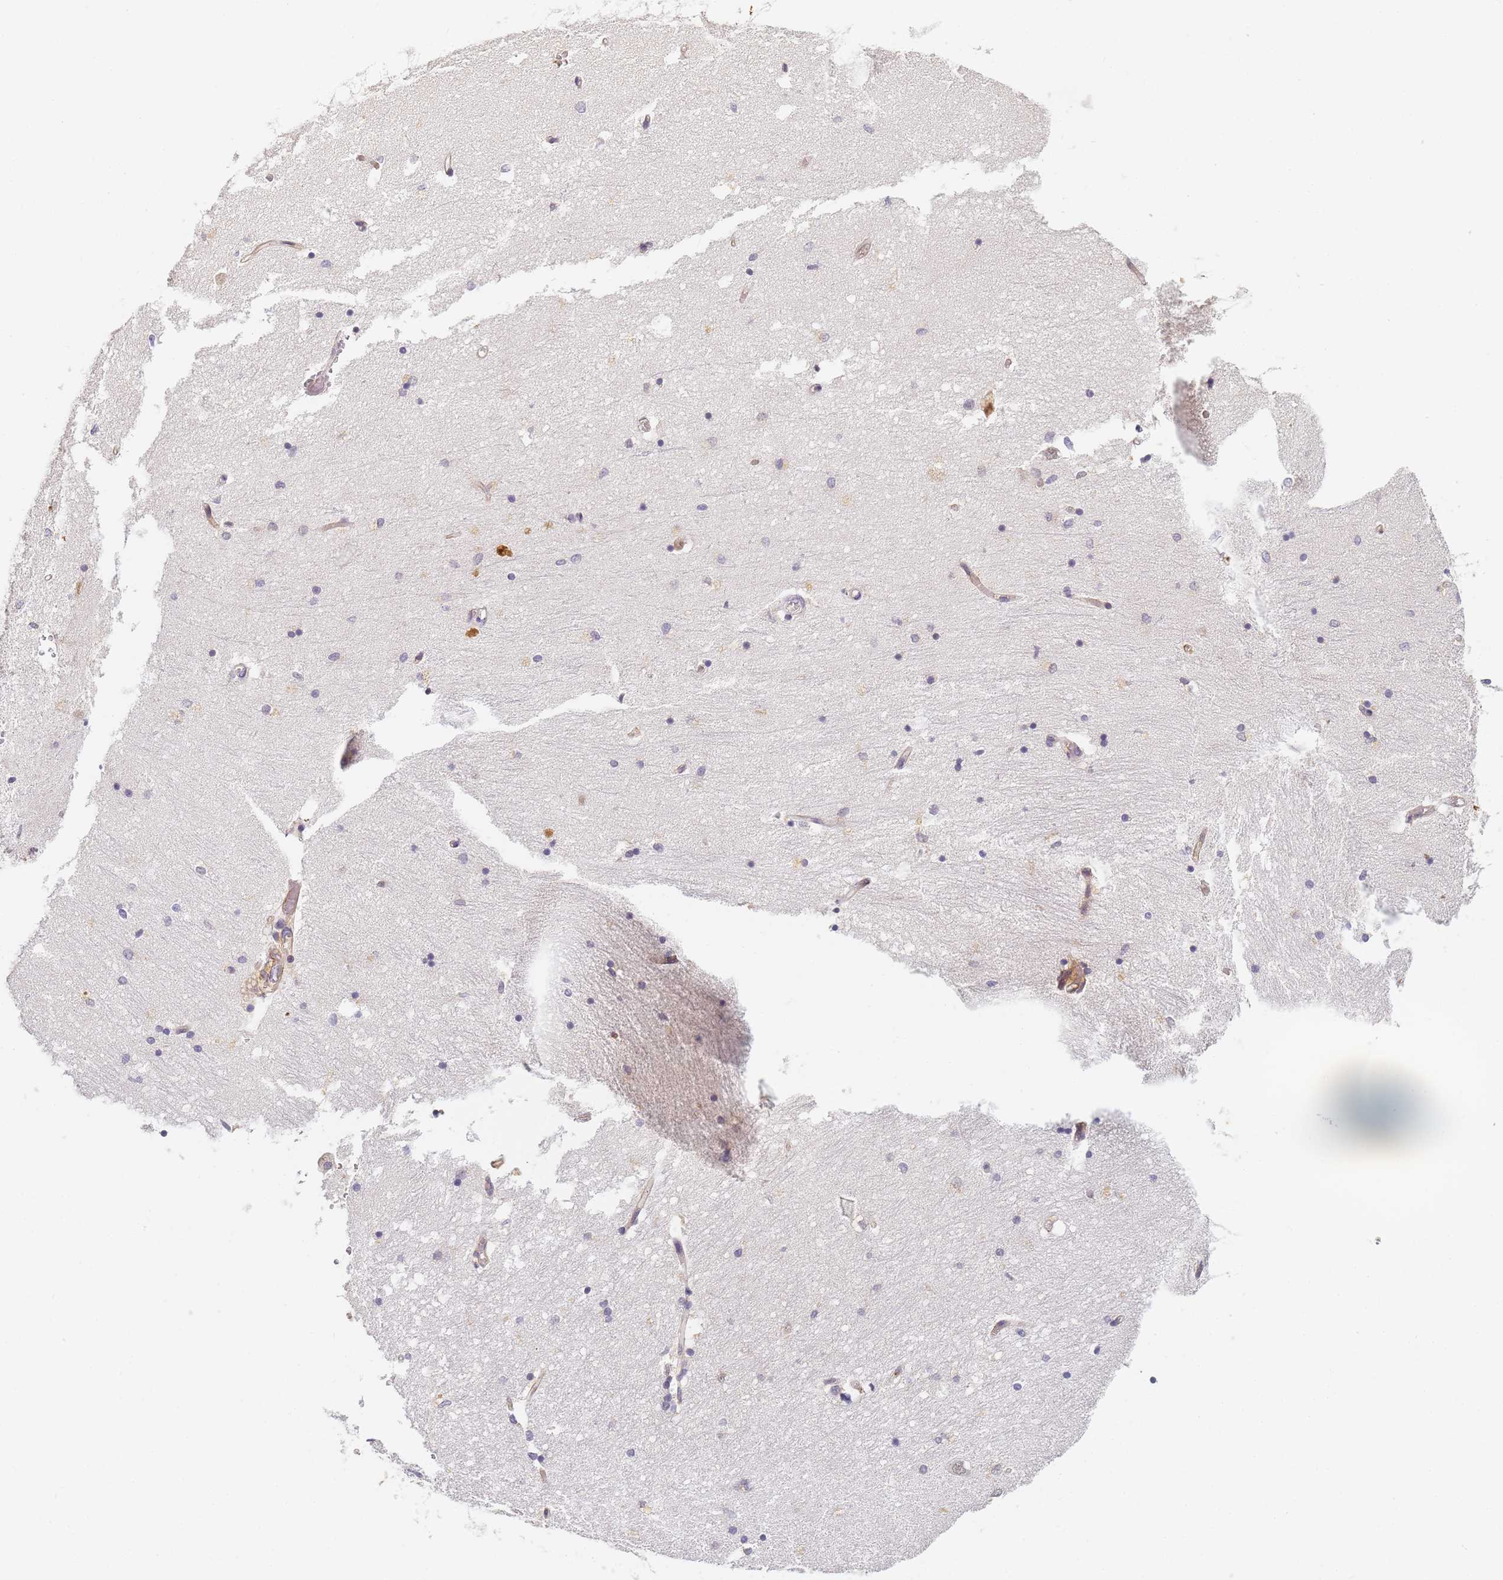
{"staining": {"intensity": "negative", "quantity": "none", "location": "none"}, "tissue": "hippocampus", "cell_type": "Glial cells", "image_type": "normal", "snomed": [{"axis": "morphology", "description": "Normal tissue, NOS"}, {"axis": "topography", "description": "Hippocampus"}], "caption": "Glial cells show no significant protein positivity in benign hippocampus. The staining was performed using DAB to visualize the protein expression in brown, while the nuclei were stained in blue with hematoxylin (Magnification: 20x).", "gene": "HMCES", "patient": {"sex": "male", "age": 45}}